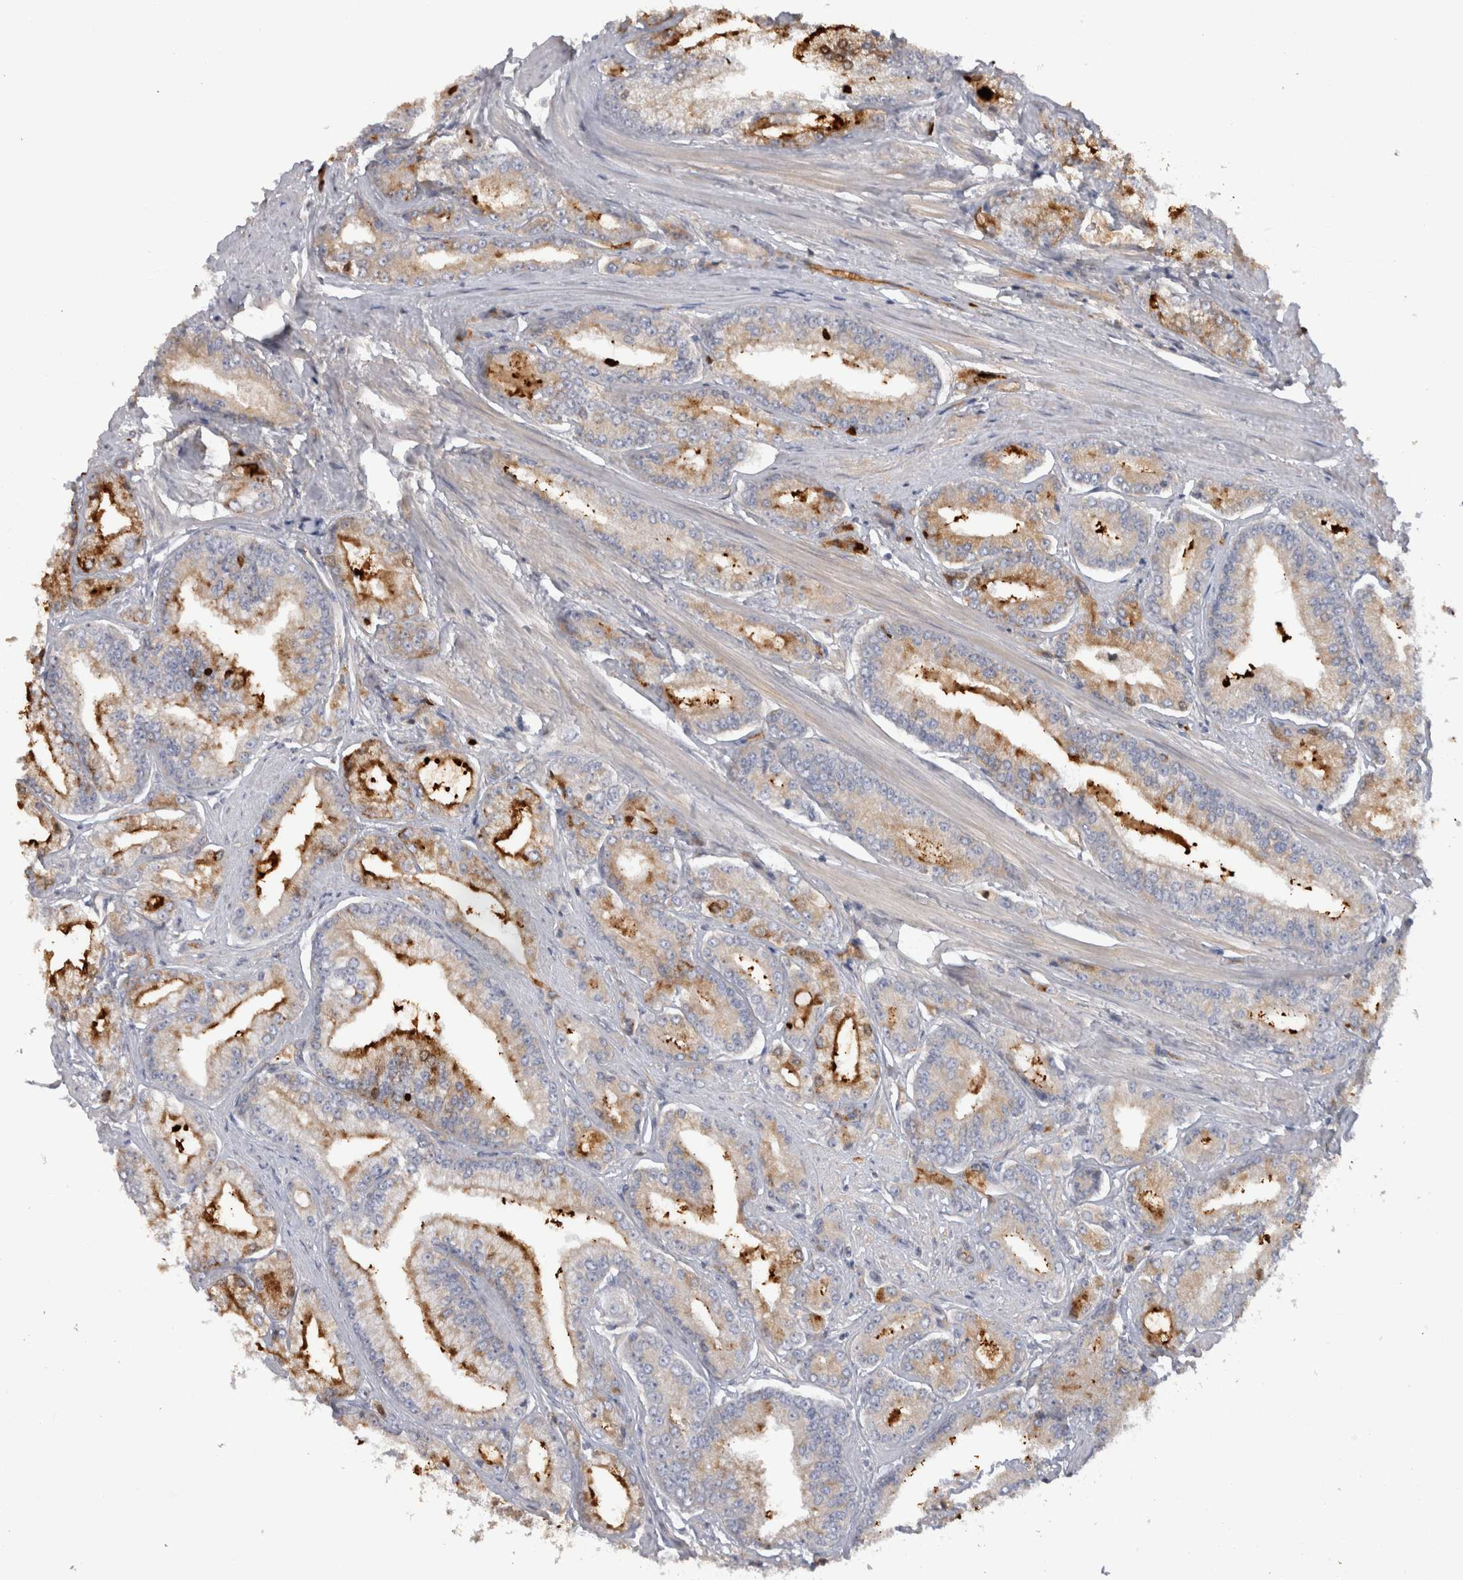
{"staining": {"intensity": "moderate", "quantity": "25%-75%", "location": "cytoplasmic/membranous"}, "tissue": "prostate cancer", "cell_type": "Tumor cells", "image_type": "cancer", "snomed": [{"axis": "morphology", "description": "Adenocarcinoma, Low grade"}, {"axis": "topography", "description": "Prostate"}], "caption": "Prostate low-grade adenocarcinoma stained with DAB immunohistochemistry displays medium levels of moderate cytoplasmic/membranous positivity in approximately 25%-75% of tumor cells.", "gene": "TBCE", "patient": {"sex": "male", "age": 52}}